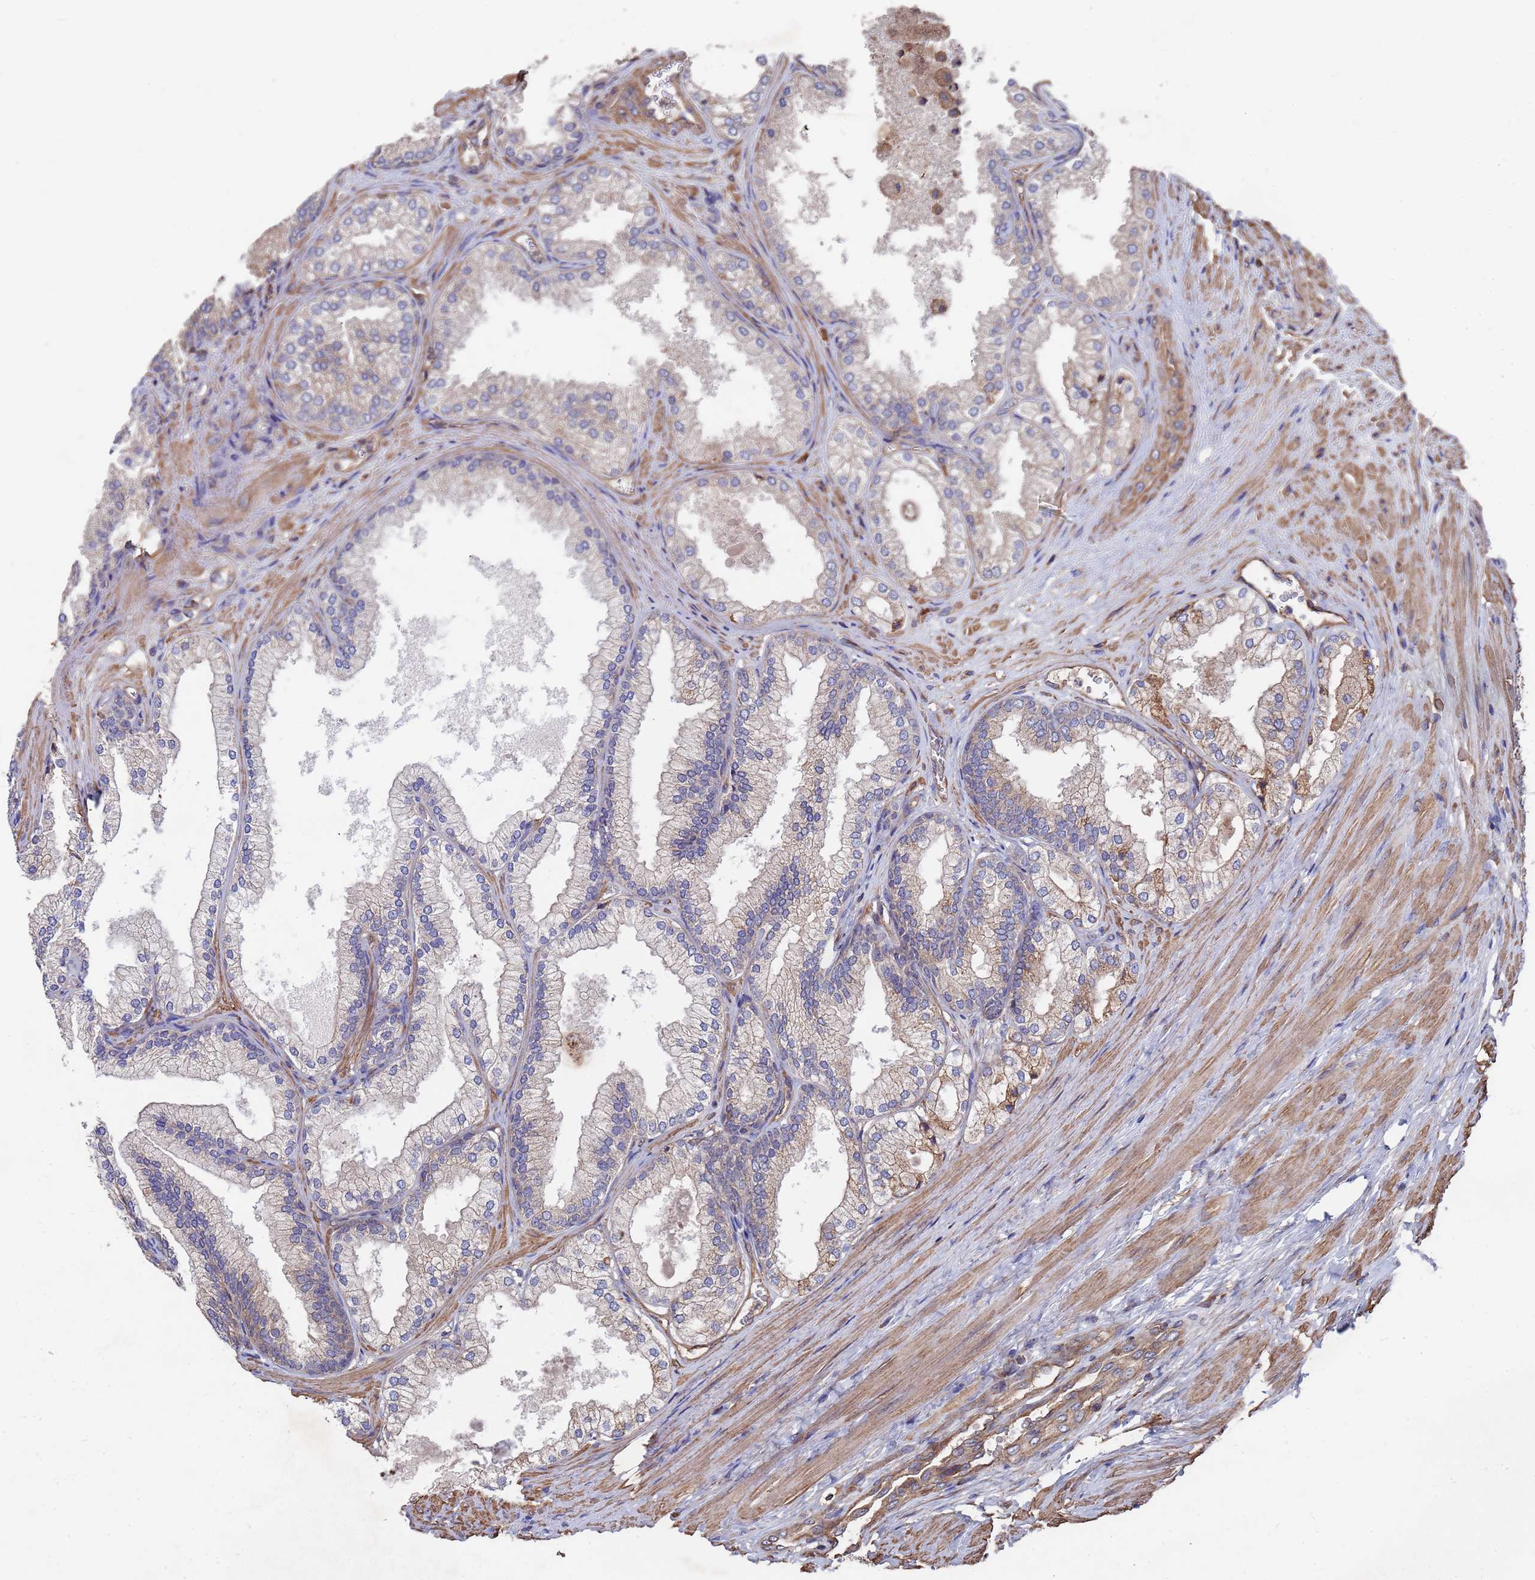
{"staining": {"intensity": "moderate", "quantity": "25%-75%", "location": "cytoplasmic/membranous"}, "tissue": "prostate", "cell_type": "Glandular cells", "image_type": "normal", "snomed": [{"axis": "morphology", "description": "Normal tissue, NOS"}, {"axis": "topography", "description": "Prostate"}], "caption": "Protein staining reveals moderate cytoplasmic/membranous expression in approximately 25%-75% of glandular cells in normal prostate. The protein of interest is shown in brown color, while the nuclei are stained blue.", "gene": "PYCR1", "patient": {"sex": "male", "age": 76}}